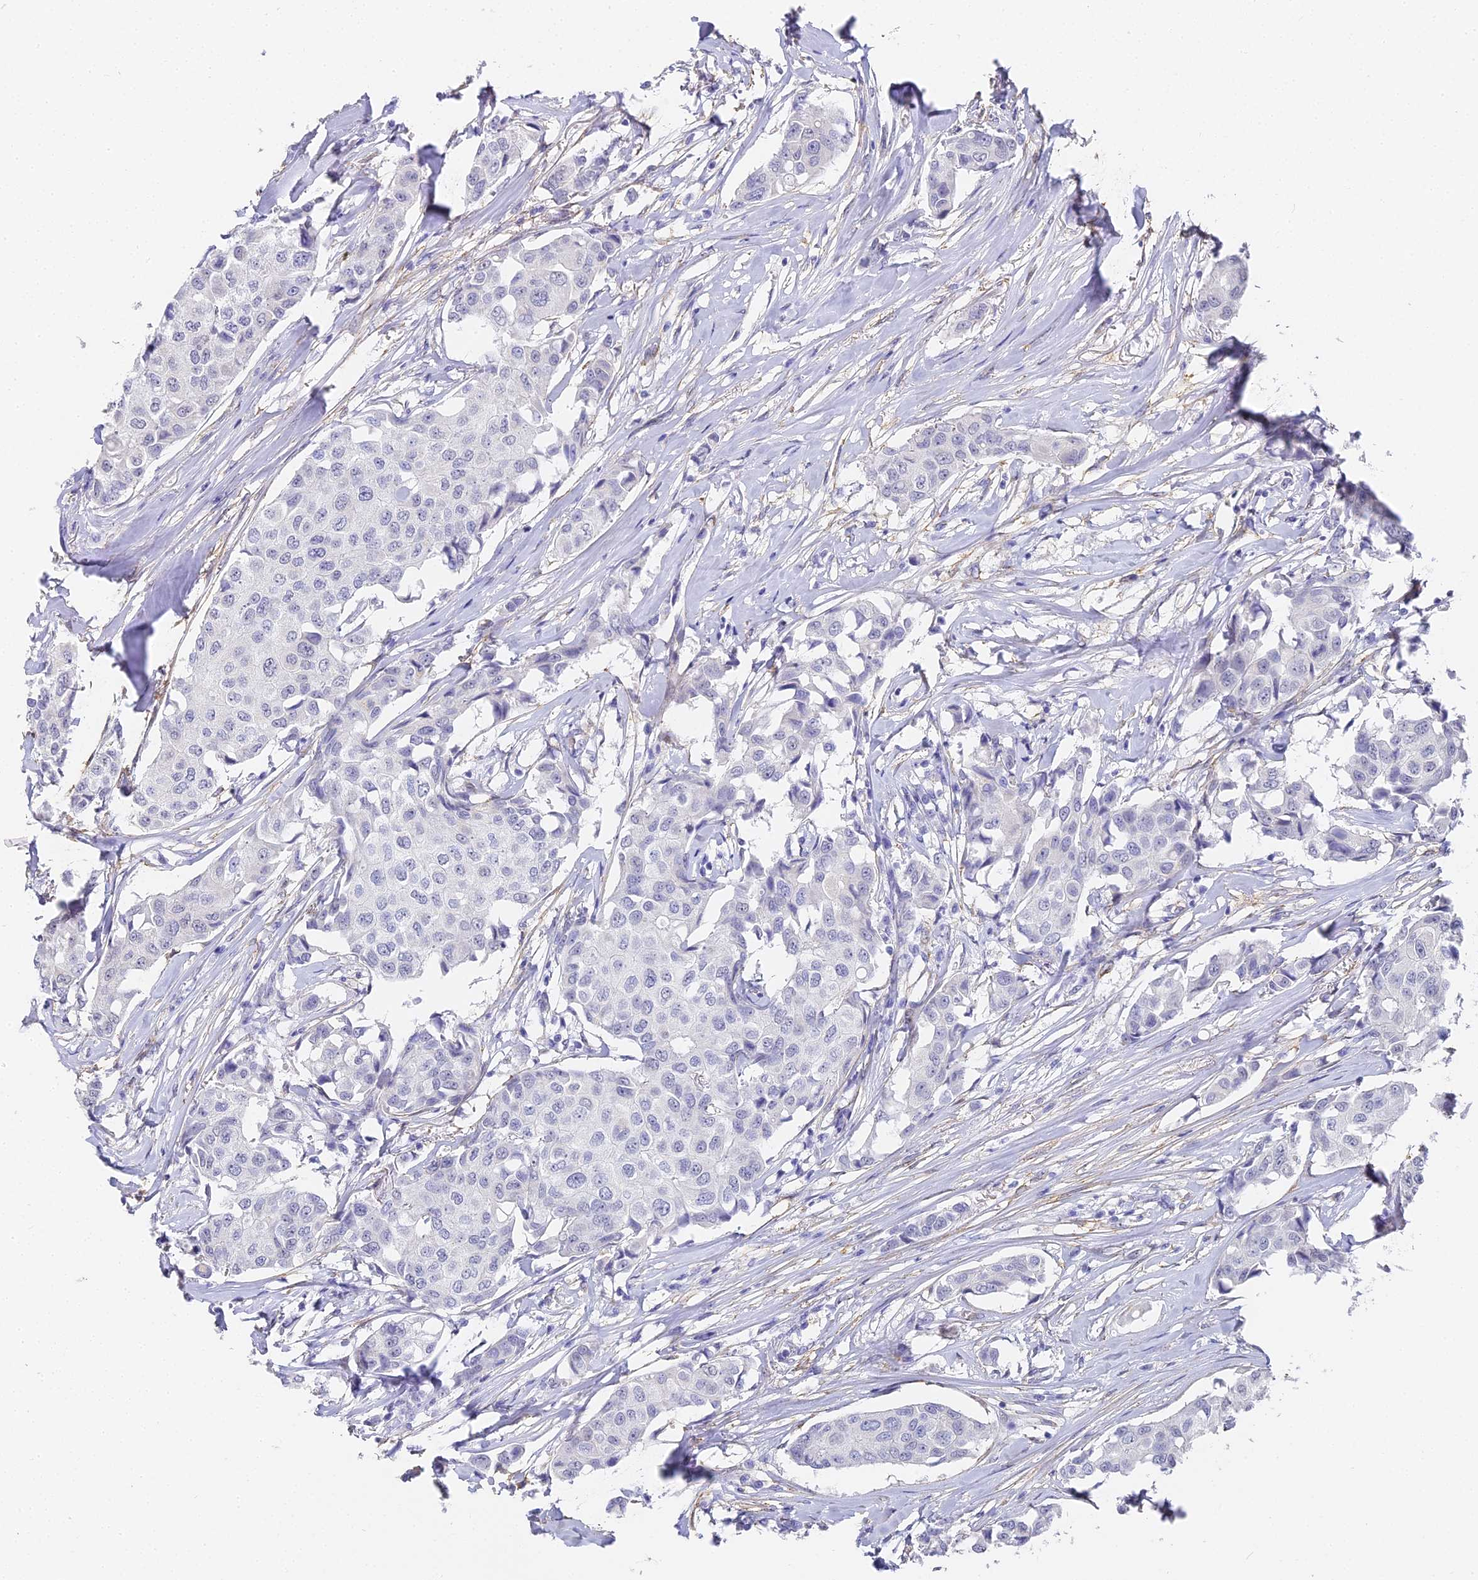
{"staining": {"intensity": "negative", "quantity": "none", "location": "none"}, "tissue": "breast cancer", "cell_type": "Tumor cells", "image_type": "cancer", "snomed": [{"axis": "morphology", "description": "Duct carcinoma"}, {"axis": "topography", "description": "Breast"}], "caption": "Immunohistochemical staining of human invasive ductal carcinoma (breast) displays no significant expression in tumor cells.", "gene": "GJA1", "patient": {"sex": "female", "age": 80}}